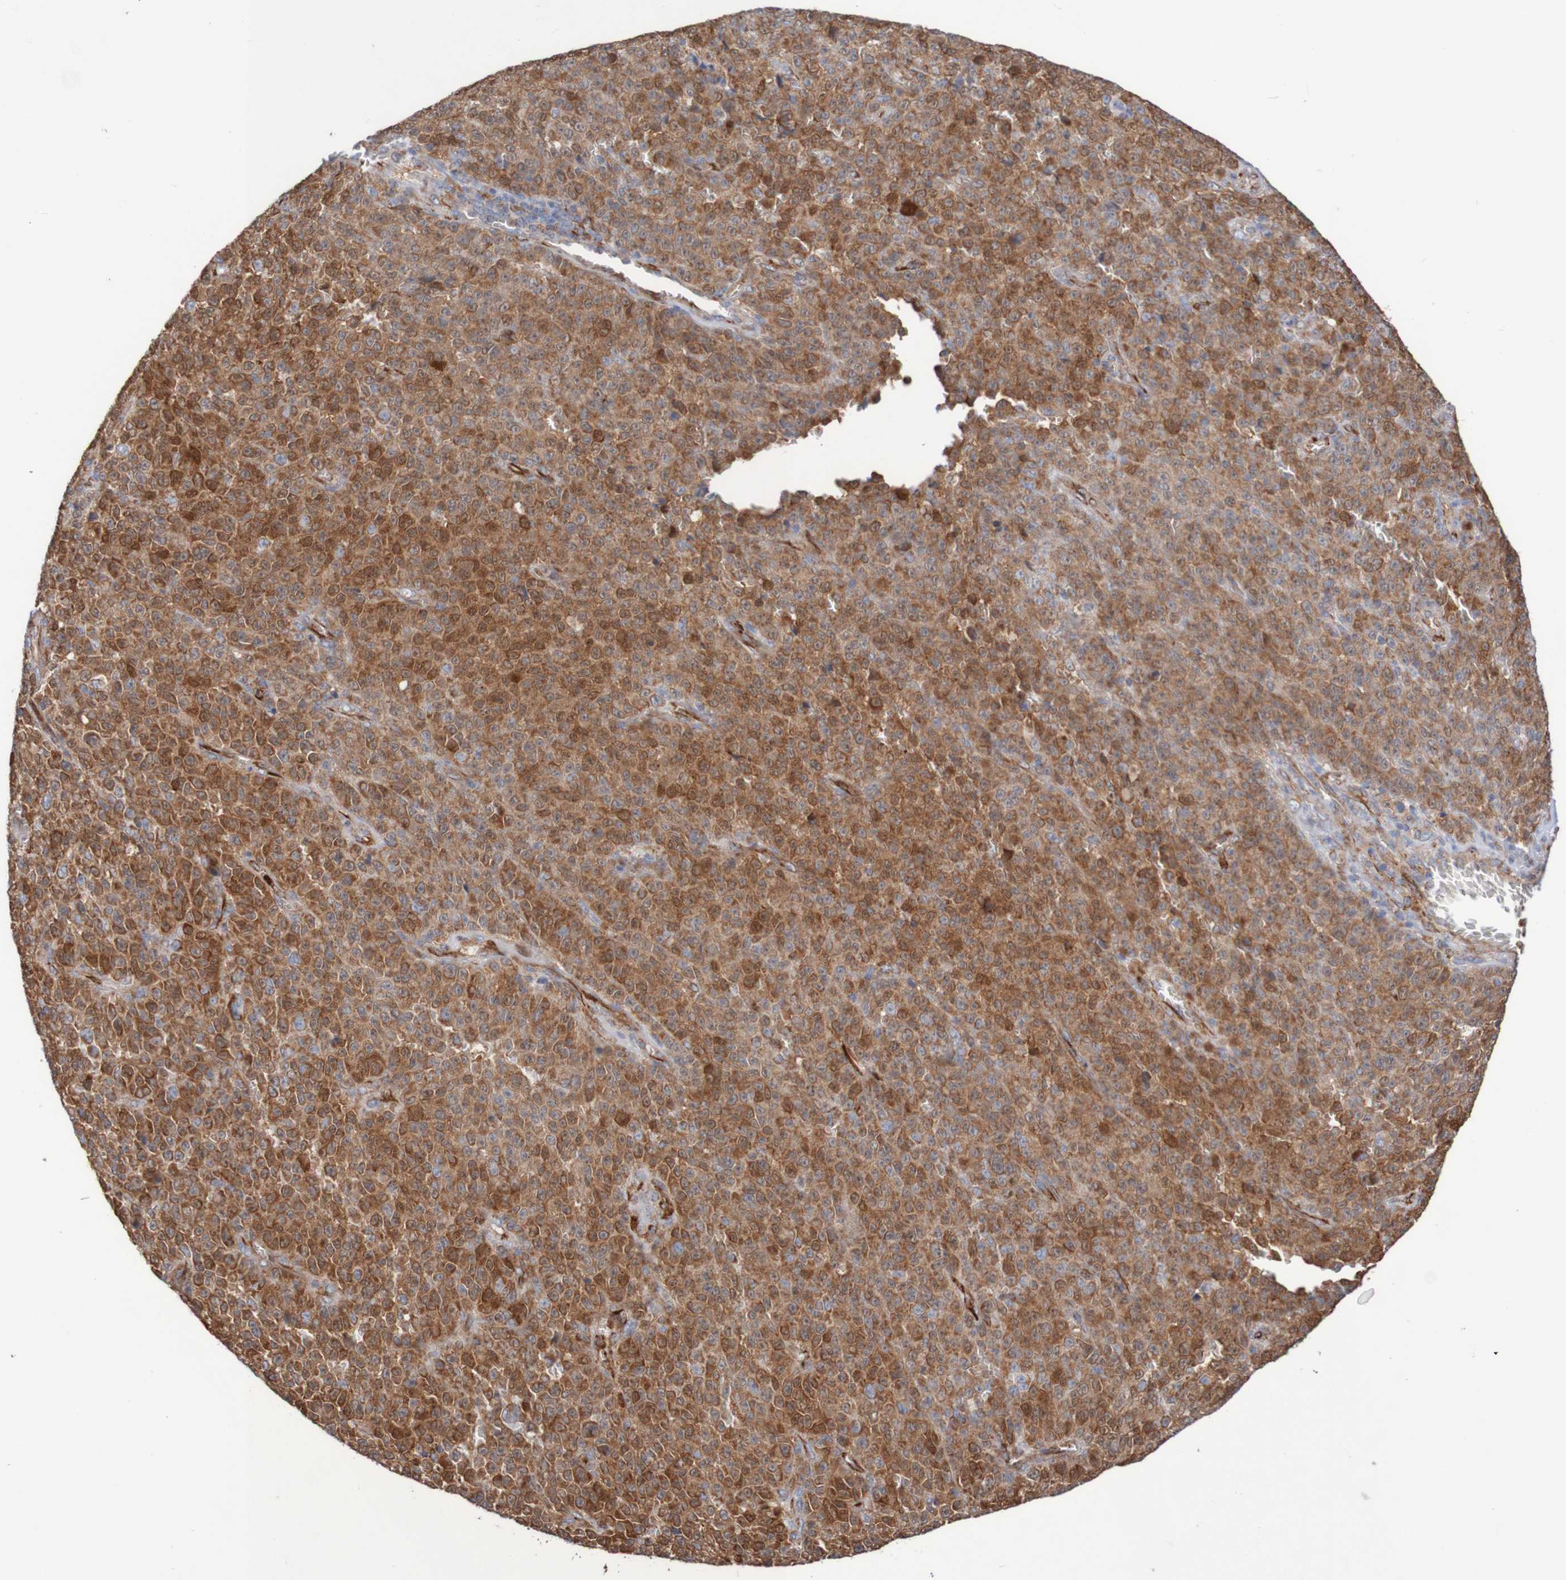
{"staining": {"intensity": "moderate", "quantity": ">75%", "location": "cytoplasmic/membranous"}, "tissue": "melanoma", "cell_type": "Tumor cells", "image_type": "cancer", "snomed": [{"axis": "morphology", "description": "Malignant melanoma, NOS"}, {"axis": "topography", "description": "Skin"}], "caption": "Protein staining of melanoma tissue shows moderate cytoplasmic/membranous staining in approximately >75% of tumor cells. The protein is stained brown, and the nuclei are stained in blue (DAB (3,3'-diaminobenzidine) IHC with brightfield microscopy, high magnification).", "gene": "MMEL1", "patient": {"sex": "female", "age": 82}}